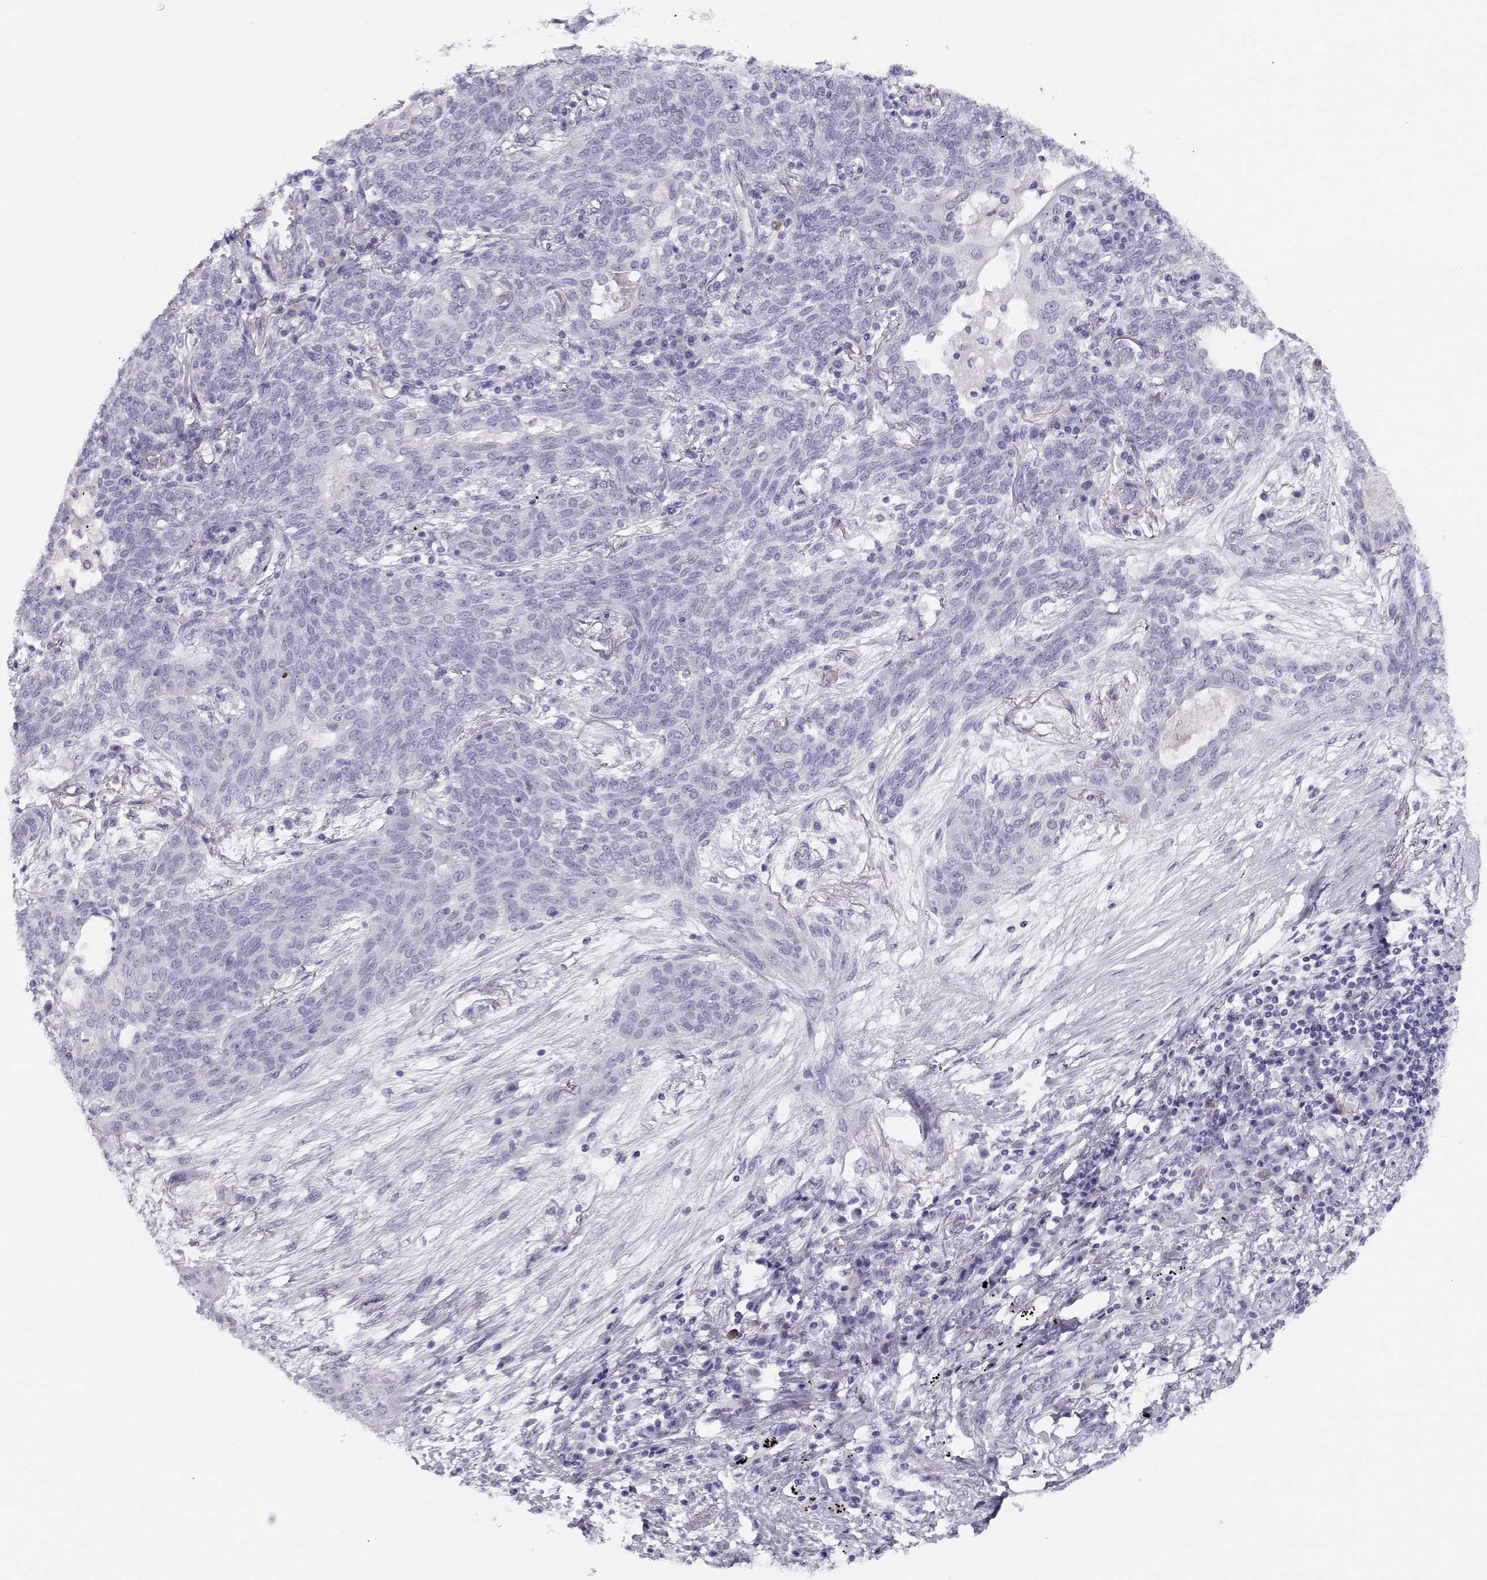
{"staining": {"intensity": "negative", "quantity": "none", "location": "none"}, "tissue": "lung cancer", "cell_type": "Tumor cells", "image_type": "cancer", "snomed": [{"axis": "morphology", "description": "Squamous cell carcinoma, NOS"}, {"axis": "topography", "description": "Lung"}], "caption": "IHC histopathology image of neoplastic tissue: lung cancer stained with DAB (3,3'-diaminobenzidine) reveals no significant protein positivity in tumor cells.", "gene": "CRX", "patient": {"sex": "female", "age": 70}}